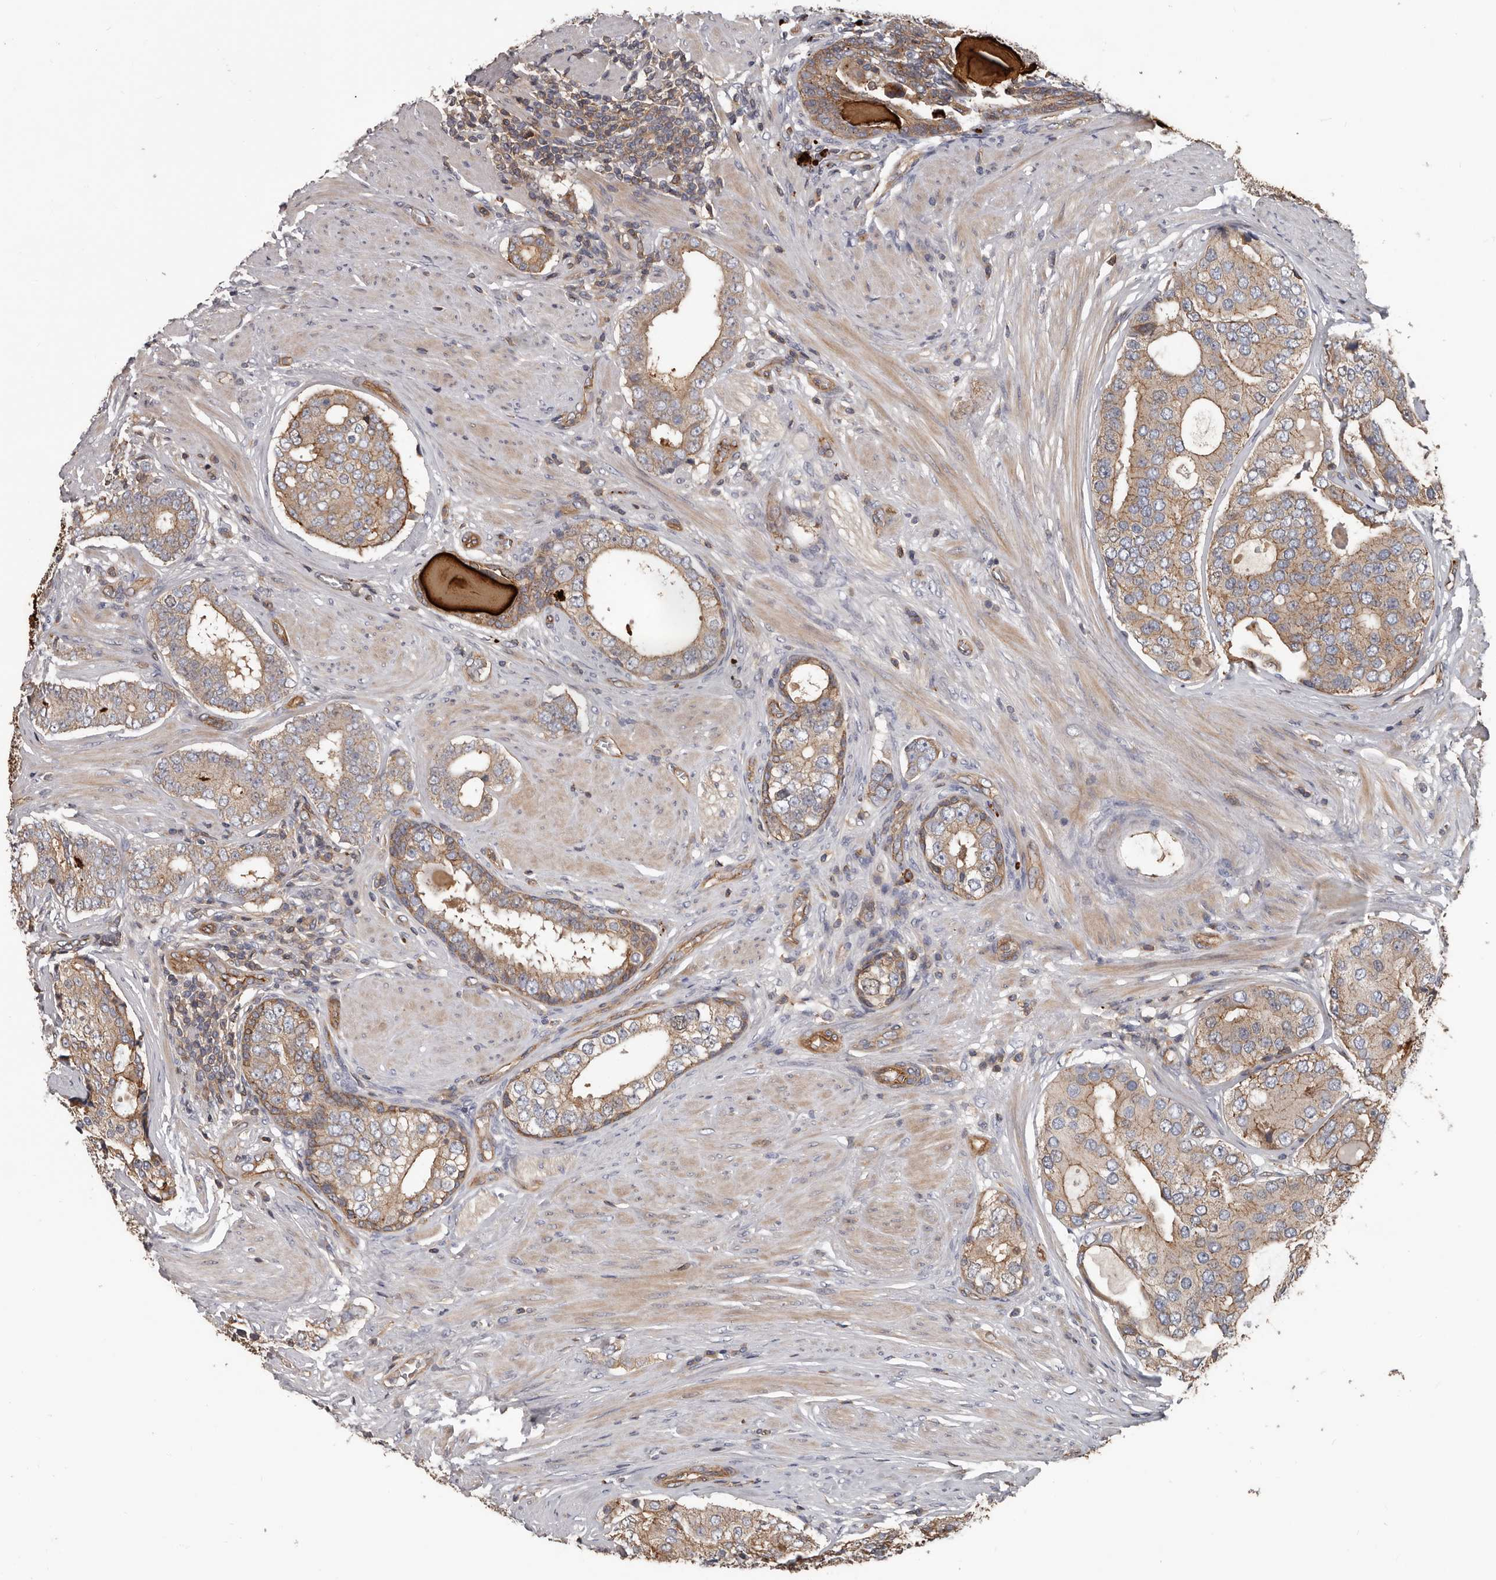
{"staining": {"intensity": "moderate", "quantity": ">75%", "location": "cytoplasmic/membranous"}, "tissue": "prostate cancer", "cell_type": "Tumor cells", "image_type": "cancer", "snomed": [{"axis": "morphology", "description": "Adenocarcinoma, High grade"}, {"axis": "topography", "description": "Prostate"}], "caption": "Immunohistochemical staining of prostate cancer (adenocarcinoma (high-grade)) reveals moderate cytoplasmic/membranous protein staining in approximately >75% of tumor cells. (DAB IHC, brown staining for protein, blue staining for nuclei).", "gene": "PNRC2", "patient": {"sex": "male", "age": 56}}